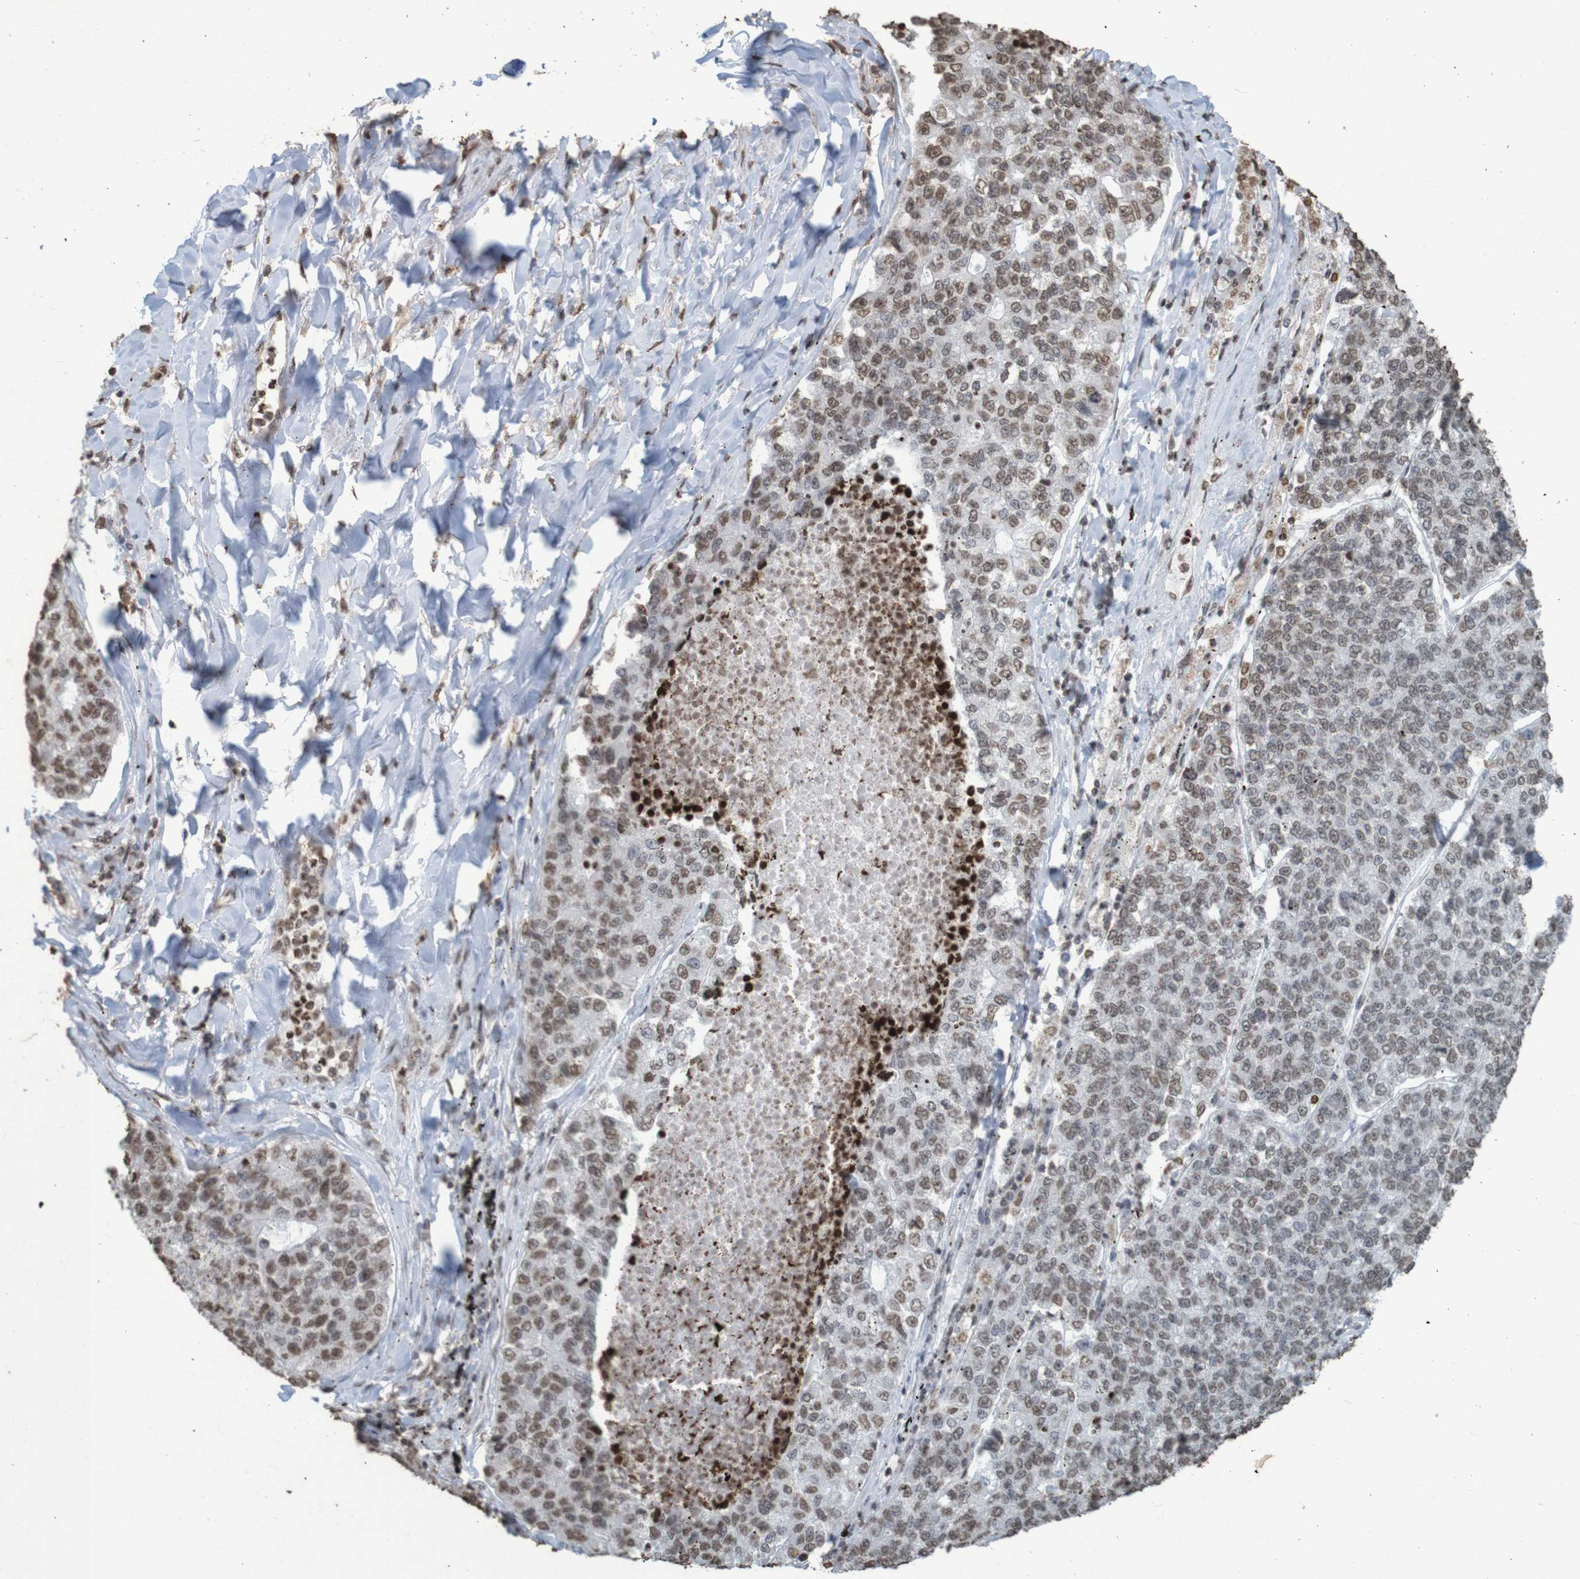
{"staining": {"intensity": "weak", "quantity": ">75%", "location": "nuclear"}, "tissue": "lung cancer", "cell_type": "Tumor cells", "image_type": "cancer", "snomed": [{"axis": "morphology", "description": "Adenocarcinoma, NOS"}, {"axis": "topography", "description": "Lung"}], "caption": "A brown stain shows weak nuclear staining of a protein in lung cancer tumor cells.", "gene": "GFI1", "patient": {"sex": "male", "age": 49}}